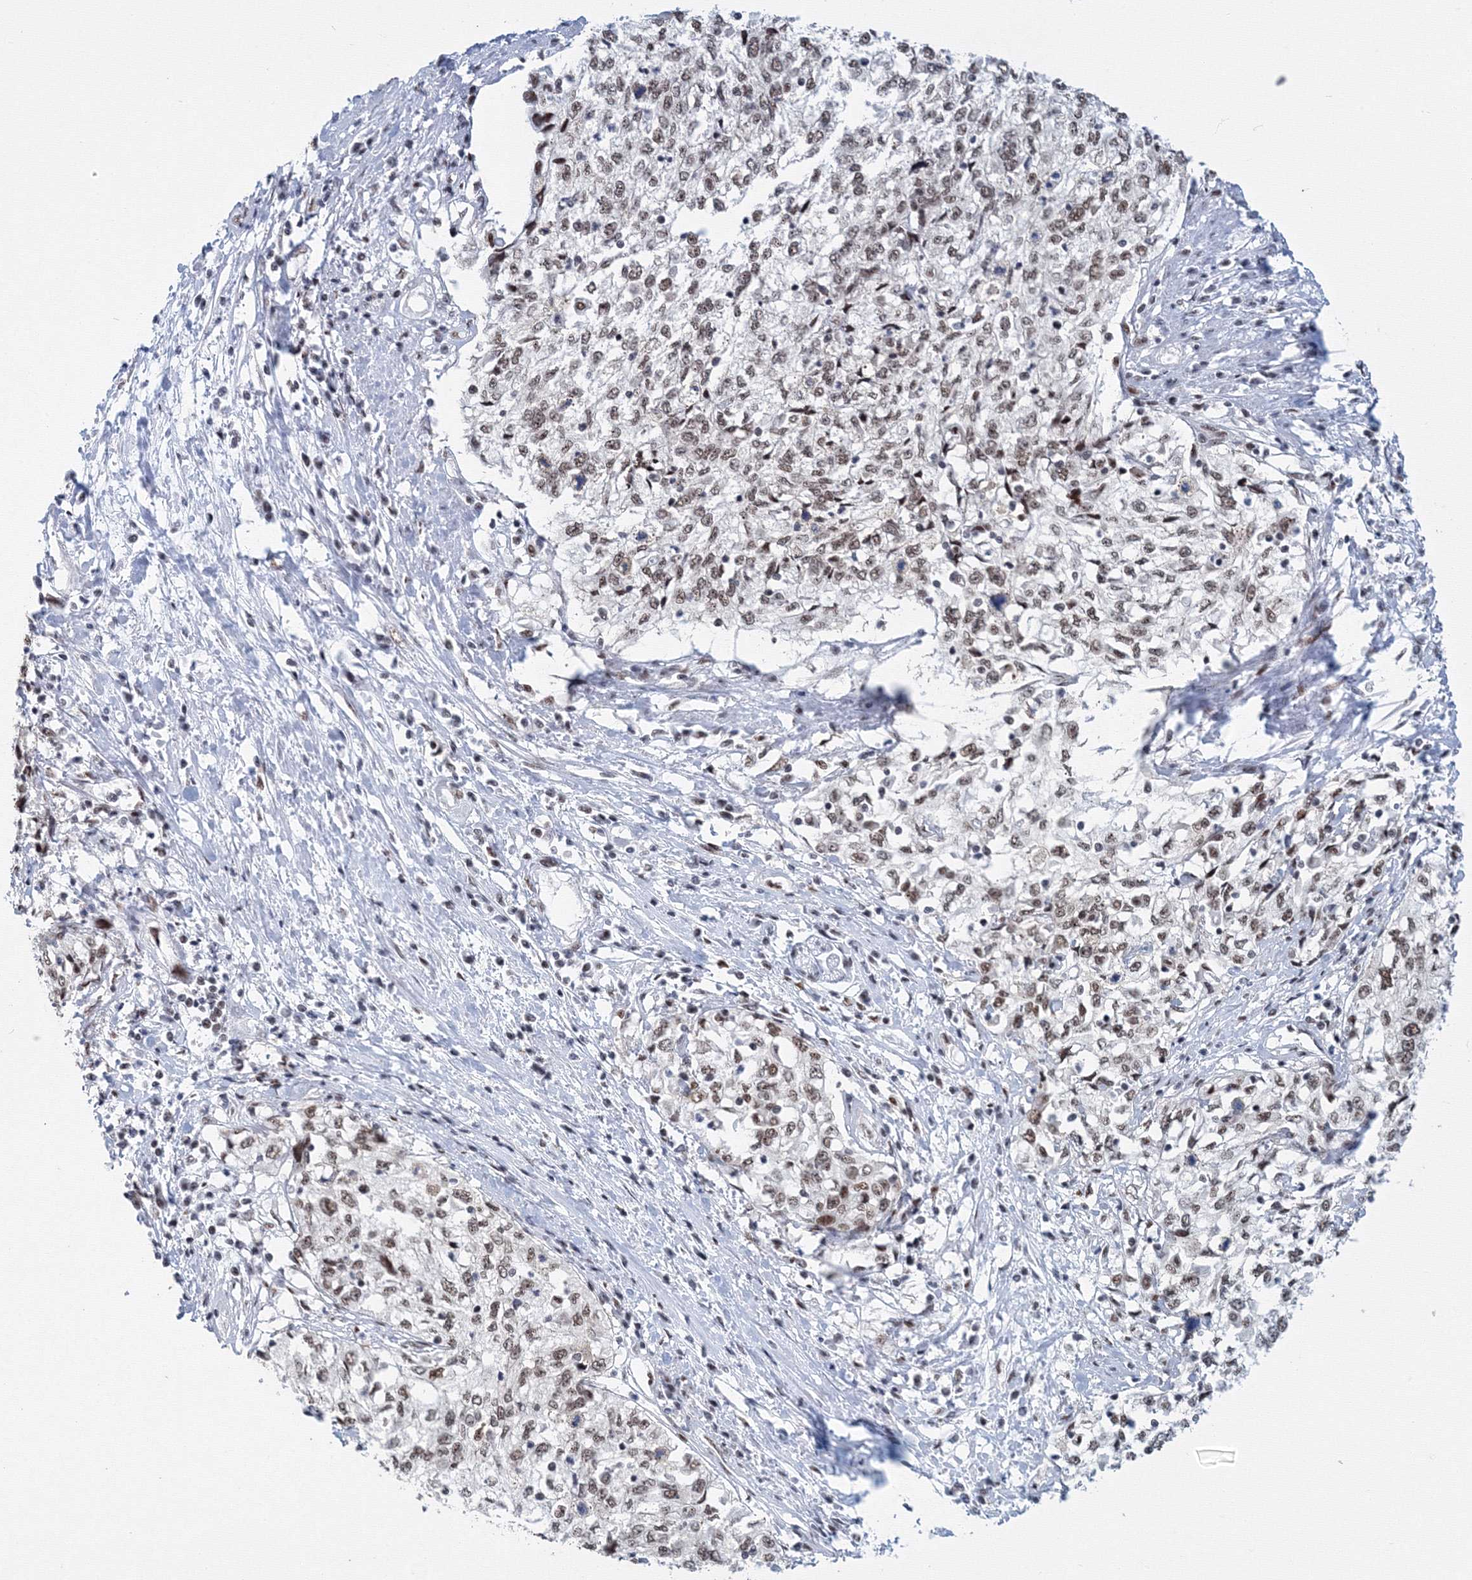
{"staining": {"intensity": "weak", "quantity": ">75%", "location": "nuclear"}, "tissue": "cervical cancer", "cell_type": "Tumor cells", "image_type": "cancer", "snomed": [{"axis": "morphology", "description": "Squamous cell carcinoma, NOS"}, {"axis": "topography", "description": "Cervix"}], "caption": "A brown stain labels weak nuclear expression of a protein in cervical cancer (squamous cell carcinoma) tumor cells. The staining is performed using DAB brown chromogen to label protein expression. The nuclei are counter-stained blue using hematoxylin.", "gene": "SF3B6", "patient": {"sex": "female", "age": 57}}